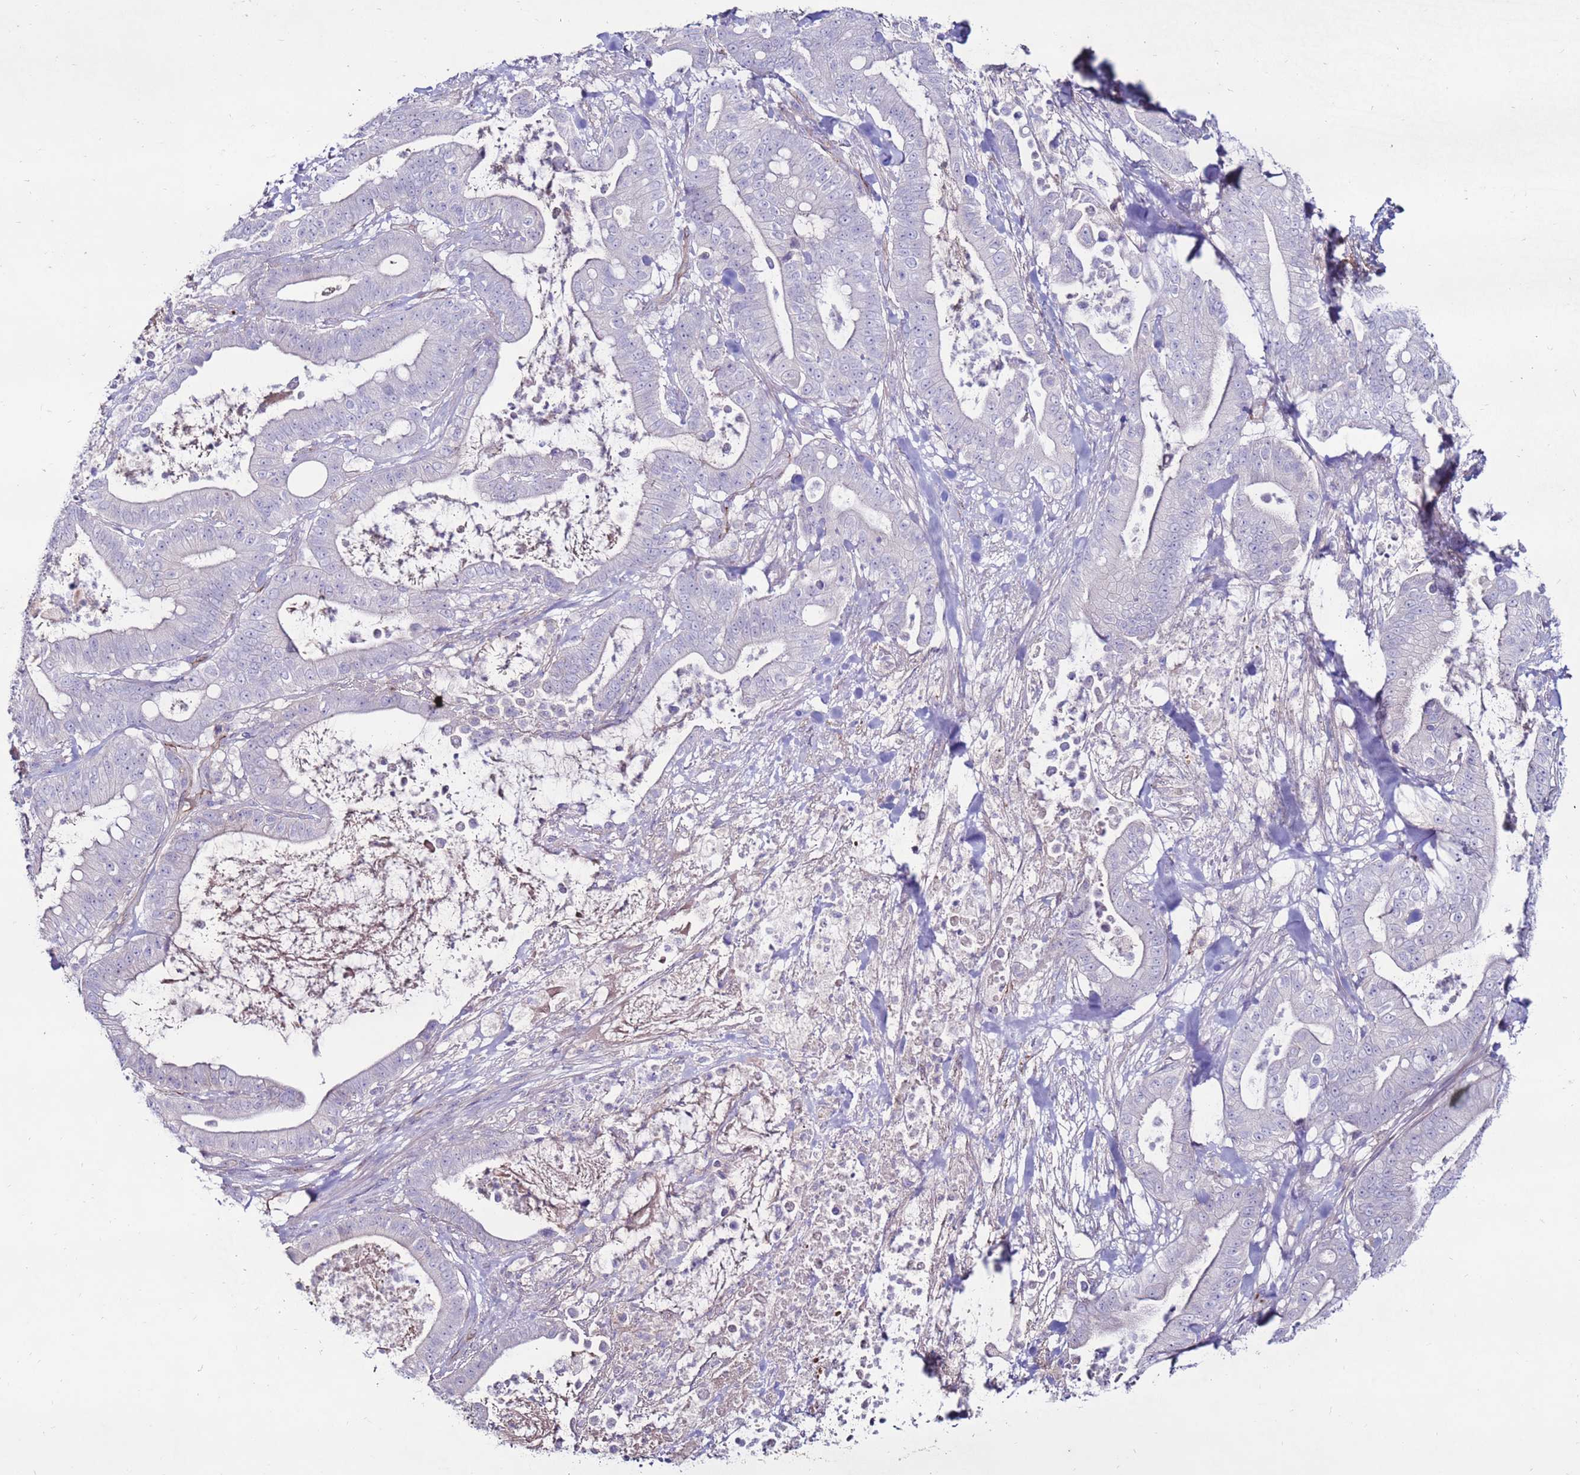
{"staining": {"intensity": "negative", "quantity": "none", "location": "none"}, "tissue": "pancreatic cancer", "cell_type": "Tumor cells", "image_type": "cancer", "snomed": [{"axis": "morphology", "description": "Adenocarcinoma, NOS"}, {"axis": "topography", "description": "Pancreas"}], "caption": "Tumor cells are negative for brown protein staining in adenocarcinoma (pancreatic). The staining was performed using DAB (3,3'-diaminobenzidine) to visualize the protein expression in brown, while the nuclei were stained in blue with hematoxylin (Magnification: 20x).", "gene": "CLEC4M", "patient": {"sex": "male", "age": 71}}